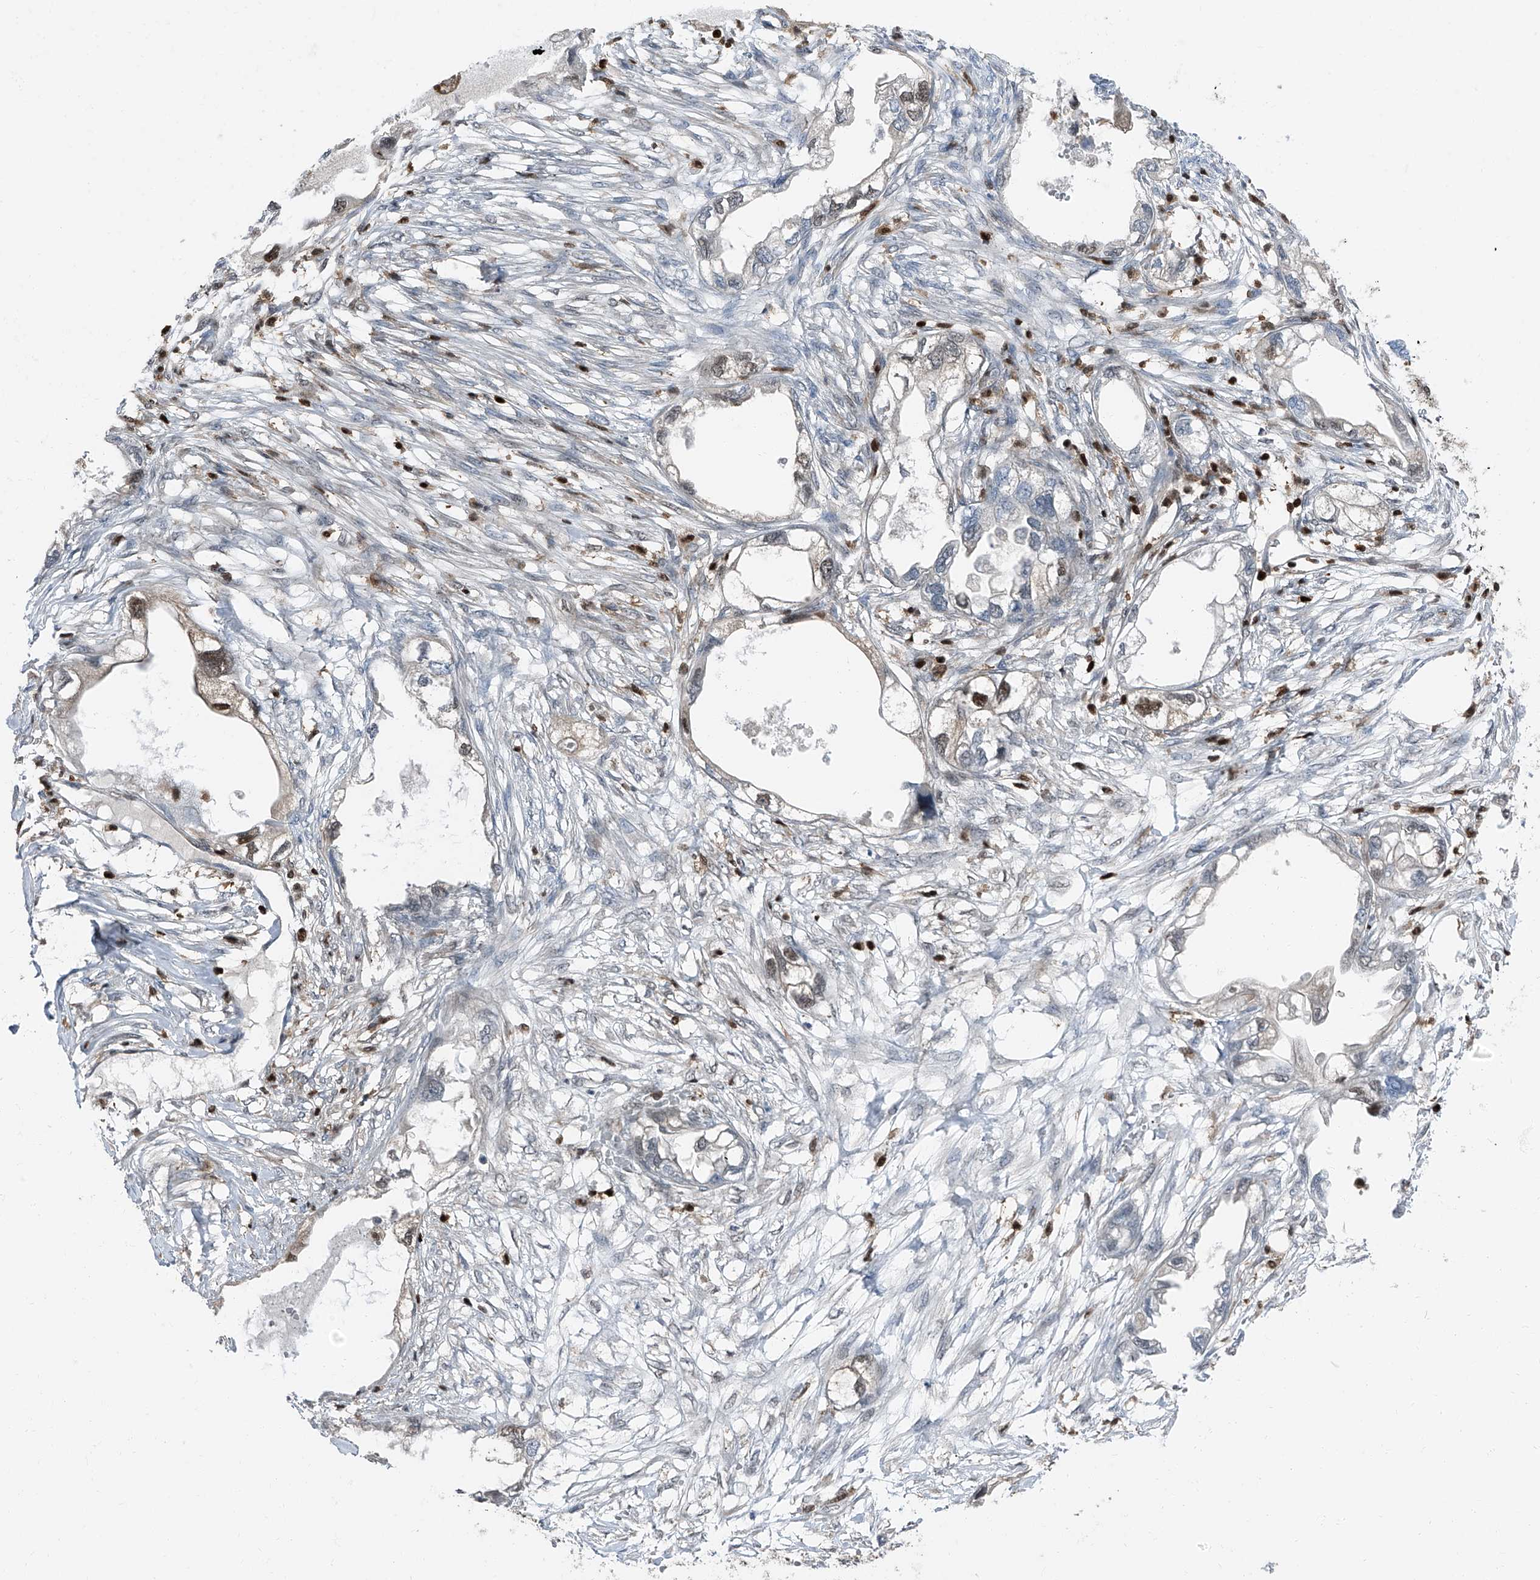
{"staining": {"intensity": "weak", "quantity": "<25%", "location": "nuclear"}, "tissue": "endometrial cancer", "cell_type": "Tumor cells", "image_type": "cancer", "snomed": [{"axis": "morphology", "description": "Adenocarcinoma, NOS"}, {"axis": "morphology", "description": "Adenocarcinoma, metastatic, NOS"}, {"axis": "topography", "description": "Adipose tissue"}, {"axis": "topography", "description": "Endometrium"}], "caption": "Tumor cells are negative for brown protein staining in endometrial cancer (metastatic adenocarcinoma).", "gene": "PSMB10", "patient": {"sex": "female", "age": 67}}